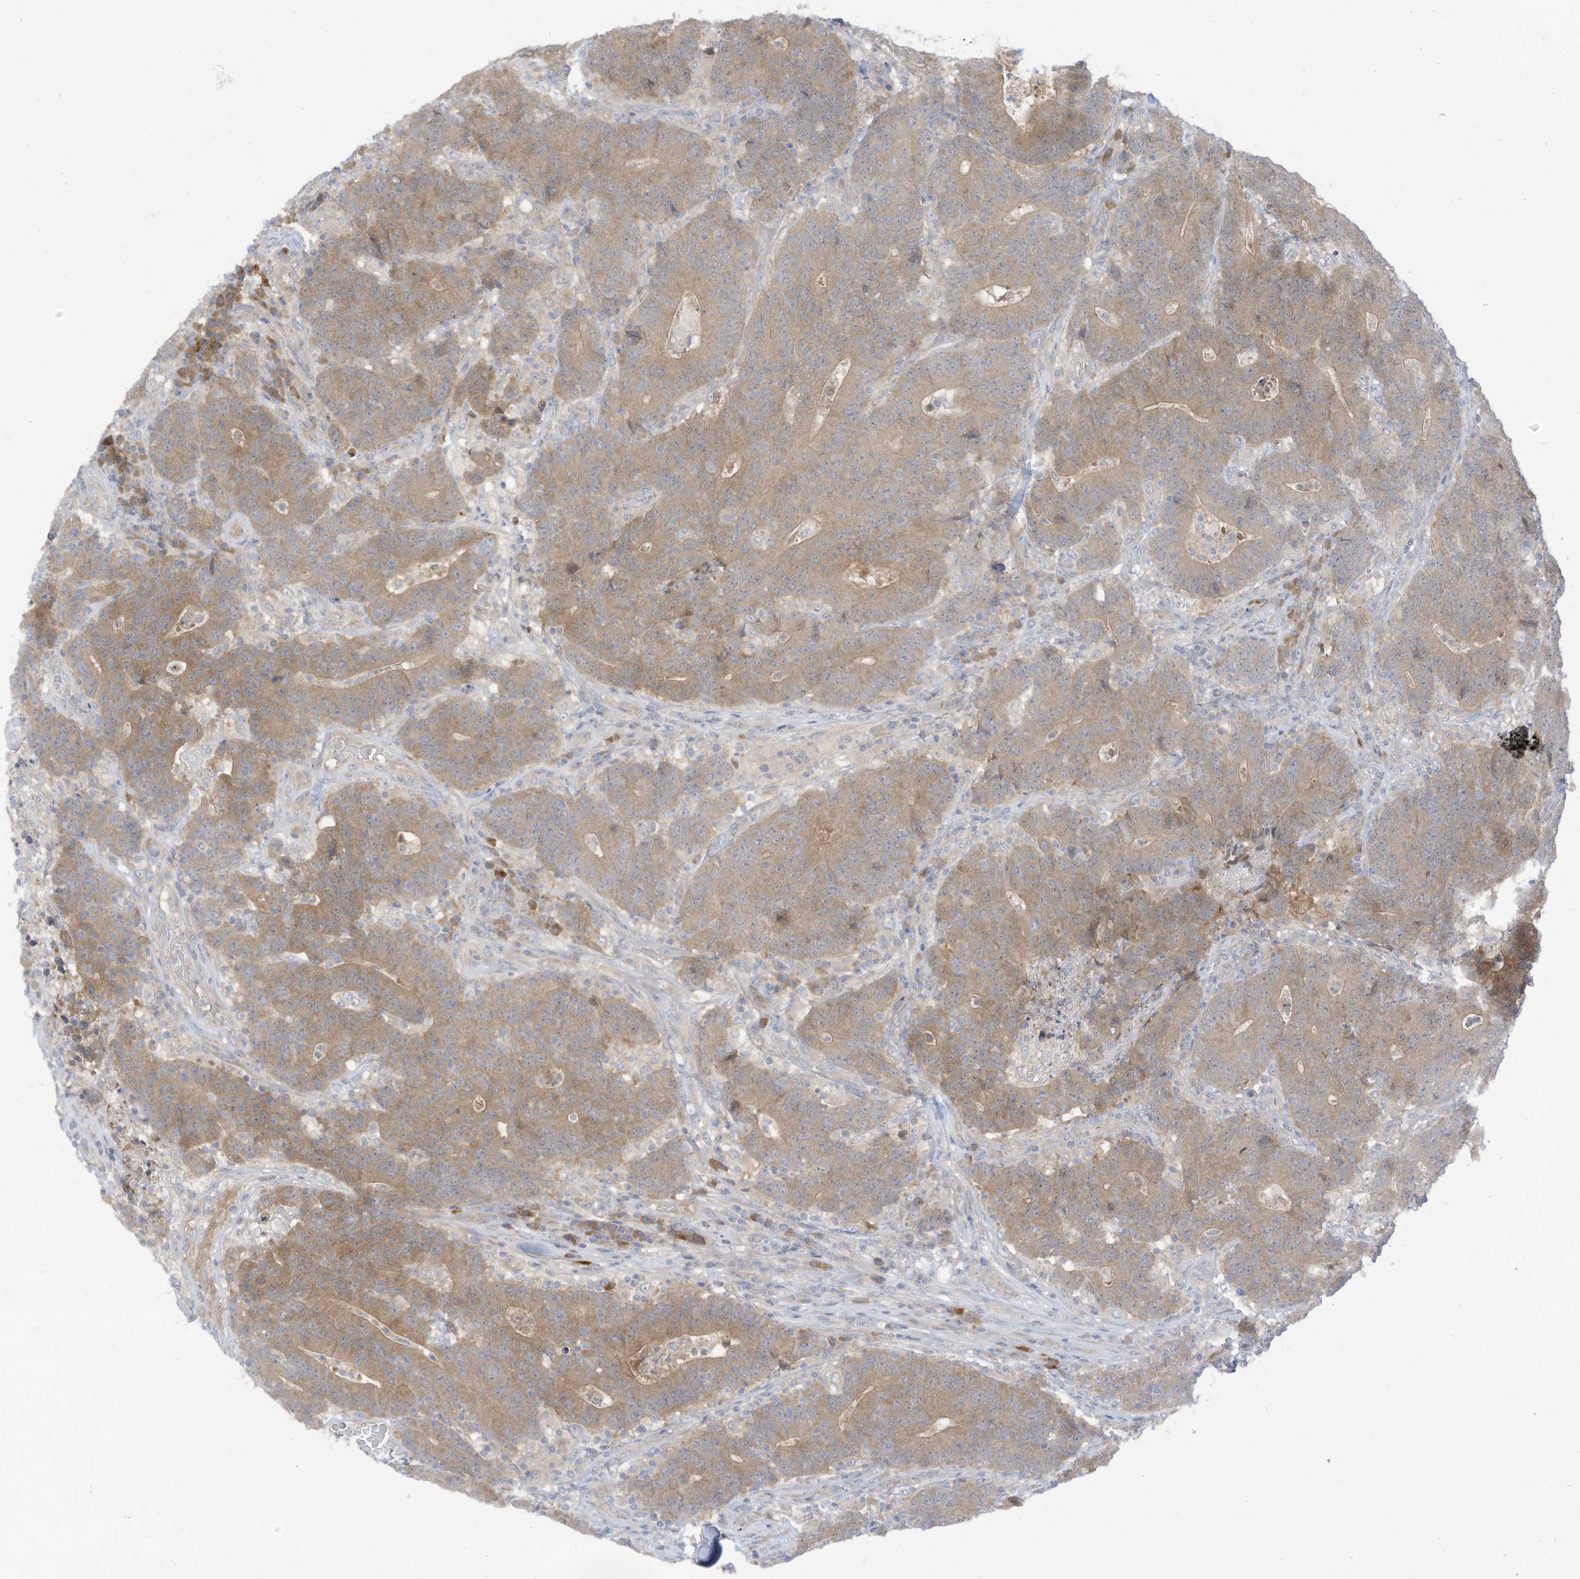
{"staining": {"intensity": "weak", "quantity": ">75%", "location": "cytoplasmic/membranous"}, "tissue": "colorectal cancer", "cell_type": "Tumor cells", "image_type": "cancer", "snomed": [{"axis": "morphology", "description": "Normal tissue, NOS"}, {"axis": "morphology", "description": "Adenocarcinoma, NOS"}, {"axis": "topography", "description": "Colon"}], "caption": "Immunohistochemical staining of human adenocarcinoma (colorectal) demonstrates weak cytoplasmic/membranous protein expression in approximately >75% of tumor cells. (brown staining indicates protein expression, while blue staining denotes nuclei).", "gene": "LRRN2", "patient": {"sex": "female", "age": 75}}